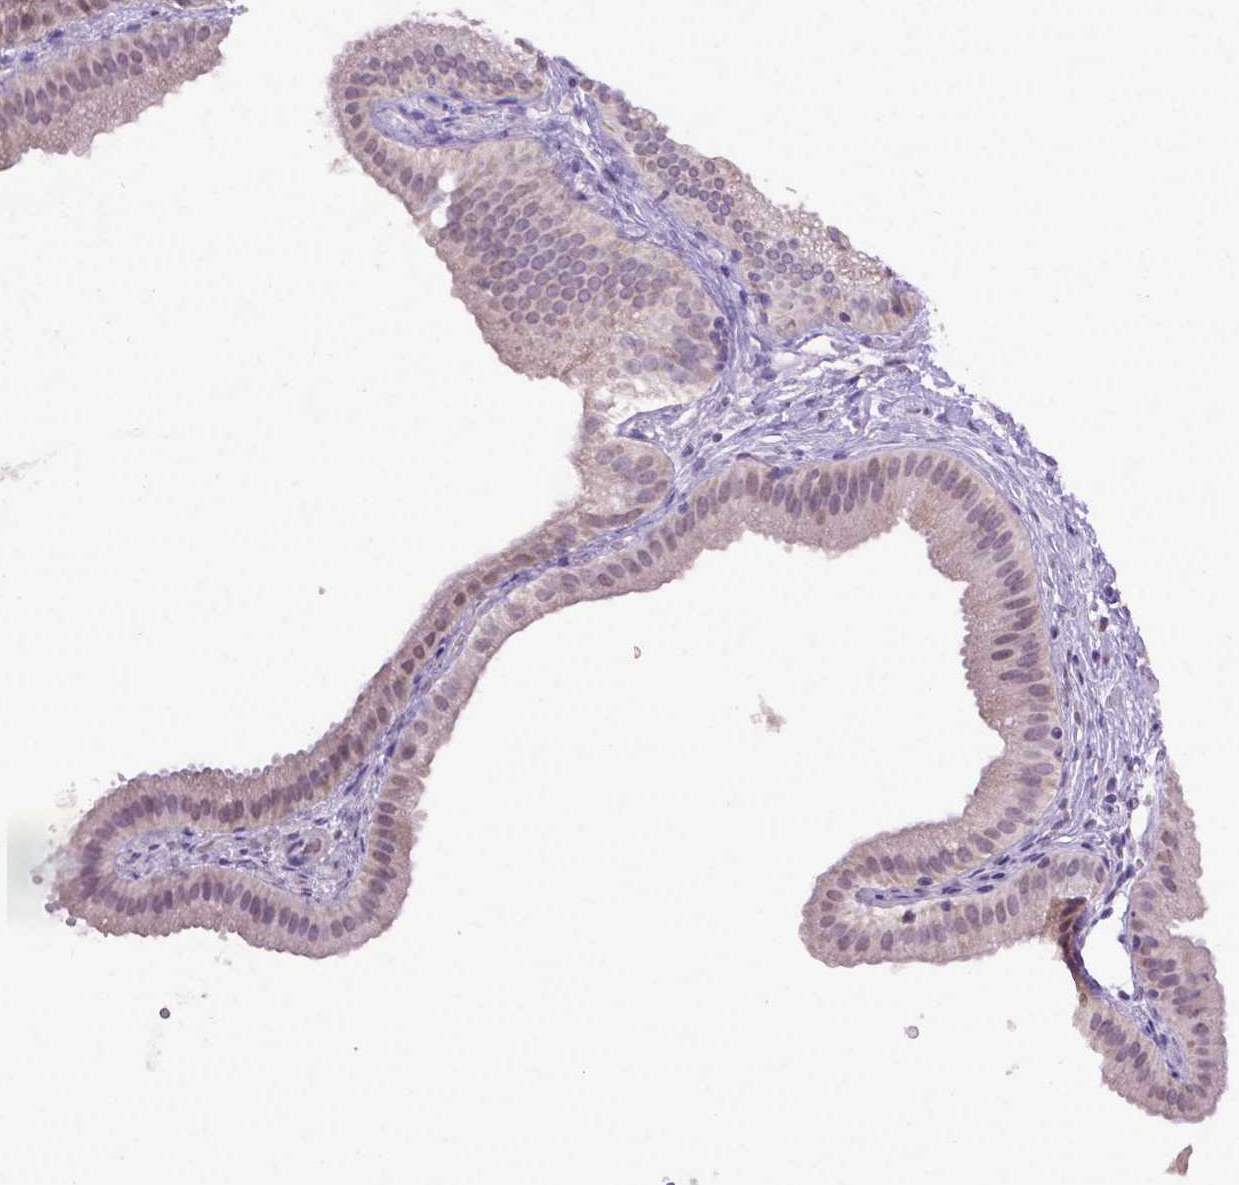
{"staining": {"intensity": "negative", "quantity": "none", "location": "none"}, "tissue": "gallbladder", "cell_type": "Glandular cells", "image_type": "normal", "snomed": [{"axis": "morphology", "description": "Normal tissue, NOS"}, {"axis": "topography", "description": "Gallbladder"}], "caption": "A high-resolution image shows immunohistochemistry staining of unremarkable gallbladder, which shows no significant expression in glandular cells. (Stains: DAB (3,3'-diaminobenzidine) immunohistochemistry with hematoxylin counter stain, Microscopy: brightfield microscopy at high magnification).", "gene": "KMO", "patient": {"sex": "female", "age": 63}}